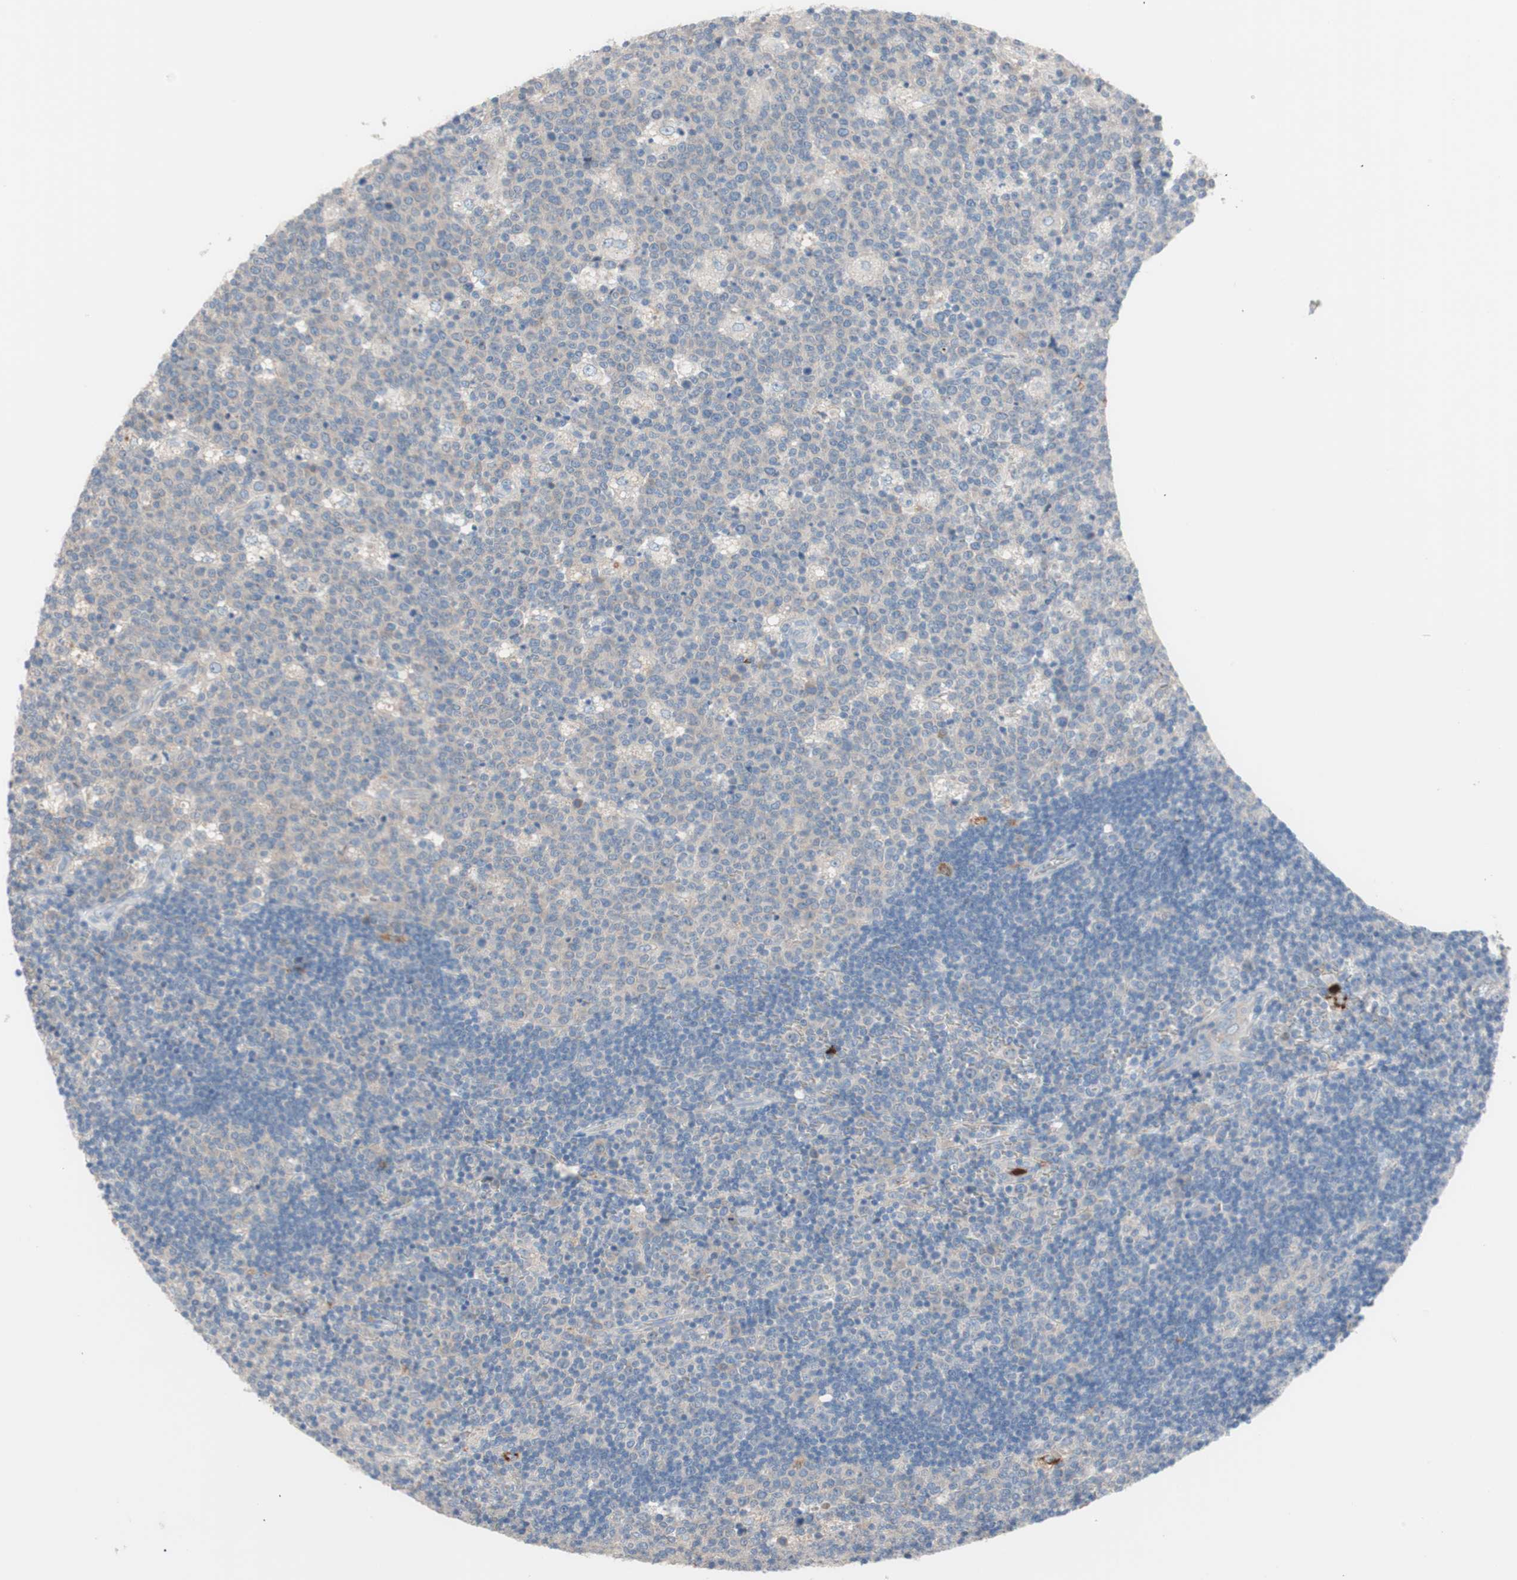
{"staining": {"intensity": "weak", "quantity": ">75%", "location": "cytoplasmic/membranous"}, "tissue": "lymph node", "cell_type": "Germinal center cells", "image_type": "normal", "snomed": [{"axis": "morphology", "description": "Normal tissue, NOS"}, {"axis": "topography", "description": "Lymph node"}, {"axis": "topography", "description": "Salivary gland"}], "caption": "Unremarkable lymph node was stained to show a protein in brown. There is low levels of weak cytoplasmic/membranous staining in approximately >75% of germinal center cells. (Stains: DAB in brown, nuclei in blue, Microscopy: brightfield microscopy at high magnification).", "gene": "CLEC4D", "patient": {"sex": "male", "age": 8}}